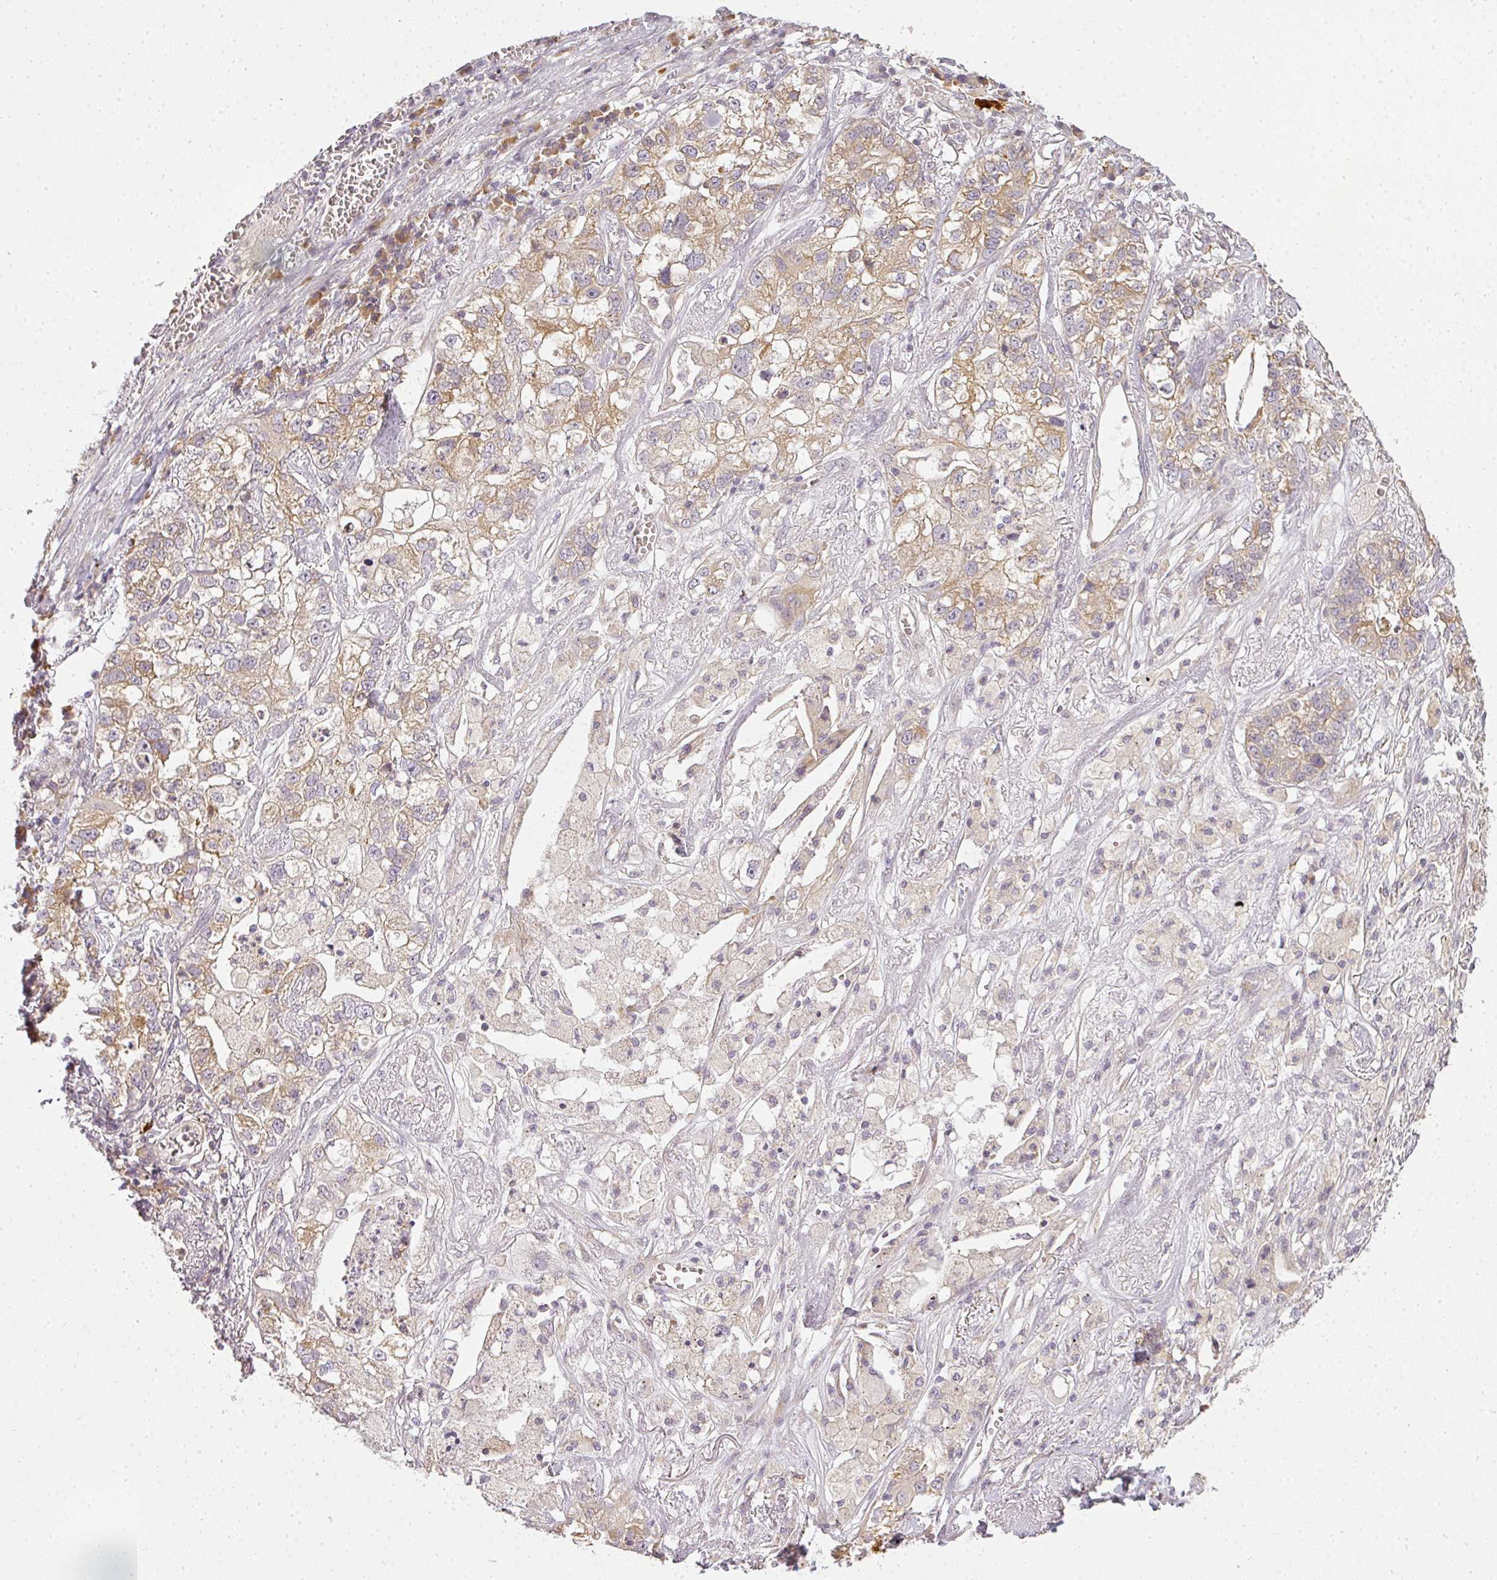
{"staining": {"intensity": "weak", "quantity": "25%-75%", "location": "cytoplasmic/membranous"}, "tissue": "lung cancer", "cell_type": "Tumor cells", "image_type": "cancer", "snomed": [{"axis": "morphology", "description": "Adenocarcinoma, NOS"}, {"axis": "topography", "description": "Lung"}], "caption": "Immunohistochemistry histopathology image of lung adenocarcinoma stained for a protein (brown), which displays low levels of weak cytoplasmic/membranous expression in about 25%-75% of tumor cells.", "gene": "MED19", "patient": {"sex": "male", "age": 49}}